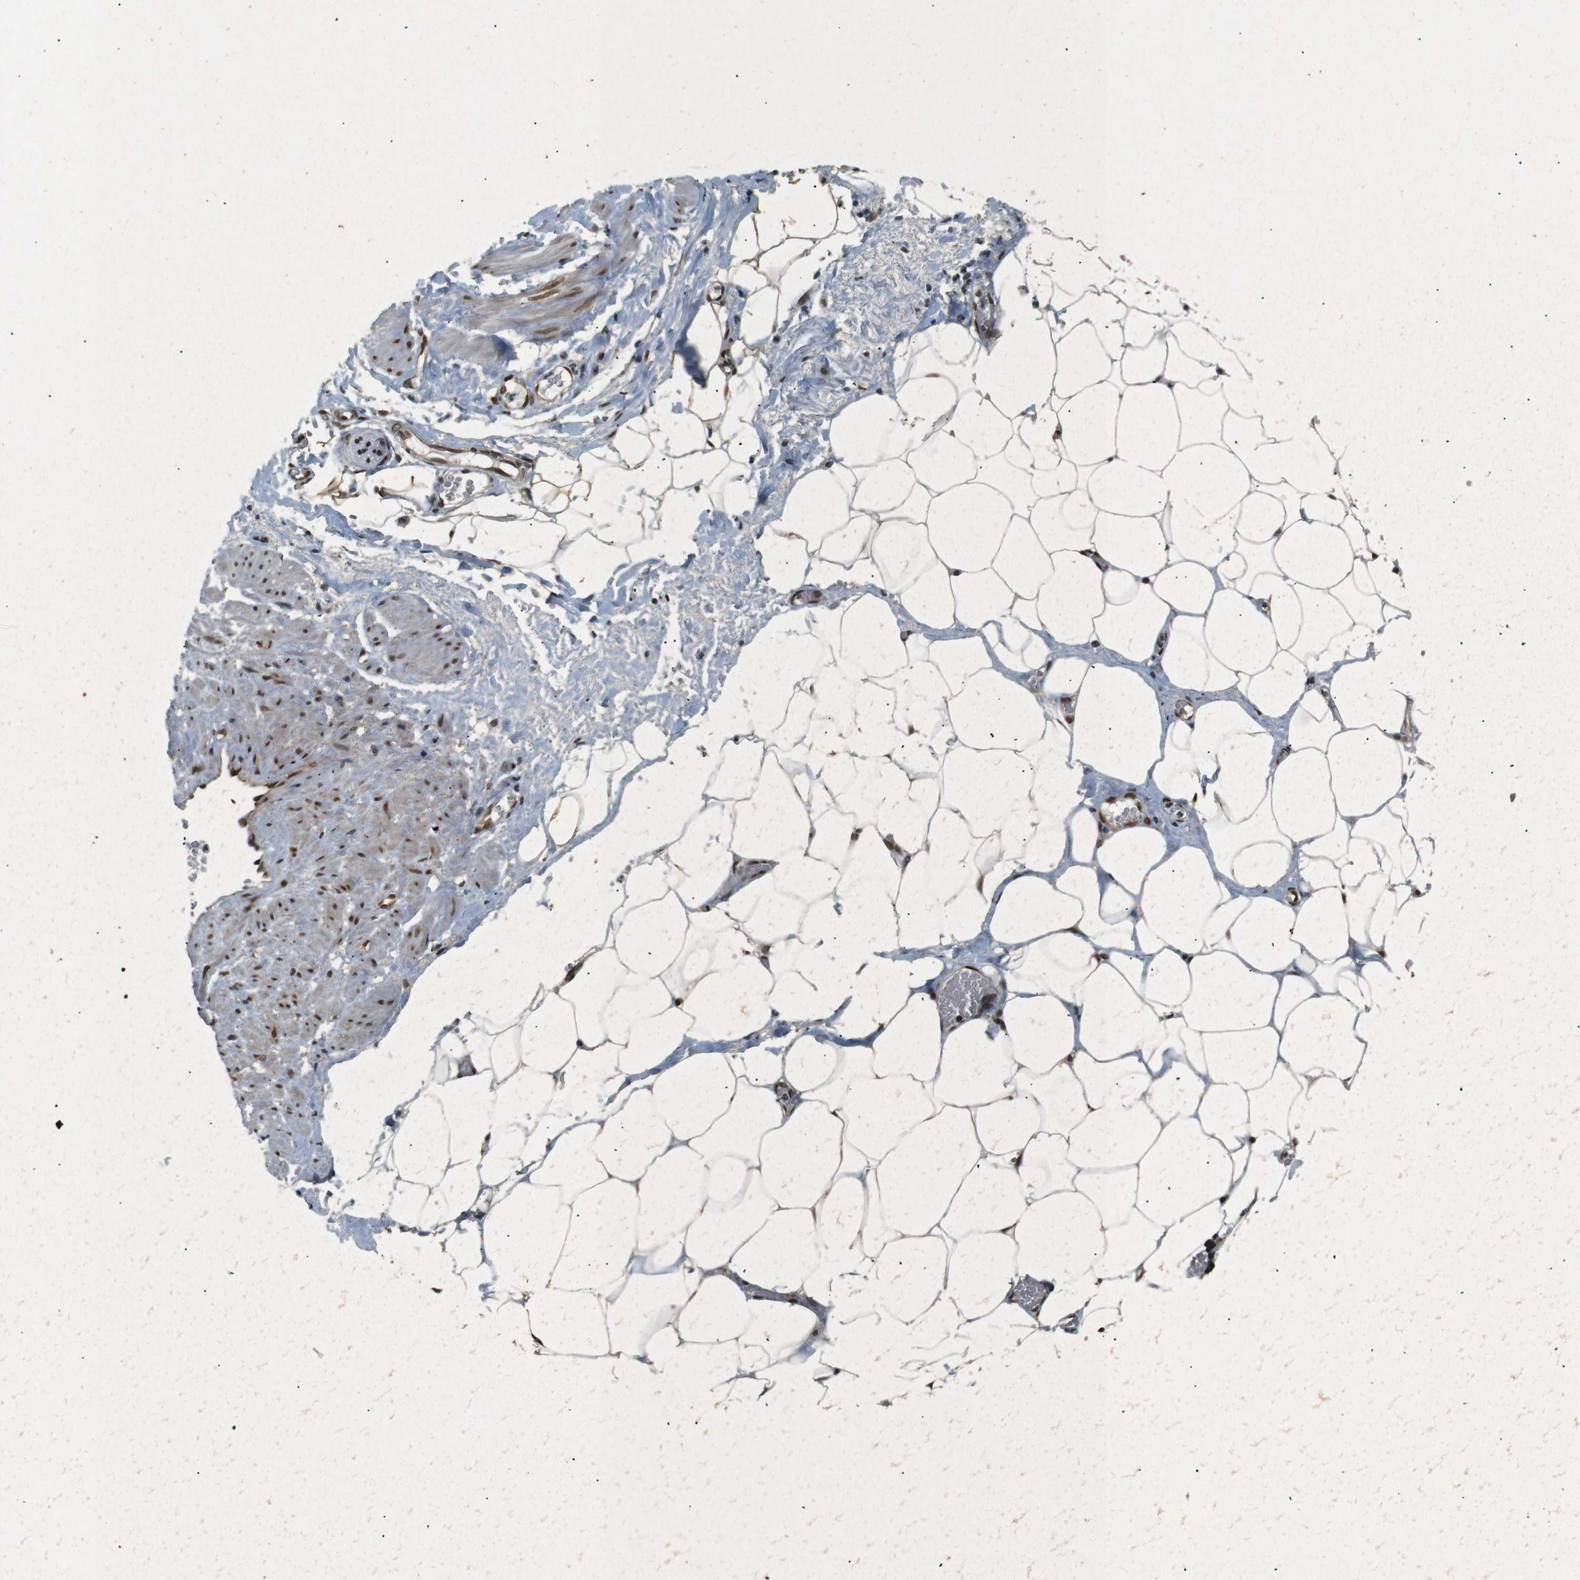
{"staining": {"intensity": "strong", "quantity": ">75%", "location": "nuclear"}, "tissue": "adipose tissue", "cell_type": "Adipocytes", "image_type": "normal", "snomed": [{"axis": "morphology", "description": "Normal tissue, NOS"}, {"axis": "topography", "description": "Soft tissue"}, {"axis": "topography", "description": "Vascular tissue"}], "caption": "Adipocytes reveal strong nuclear expression in approximately >75% of cells in unremarkable adipose tissue. (DAB = brown stain, brightfield microscopy at high magnification).", "gene": "NHEJ1", "patient": {"sex": "female", "age": 35}}